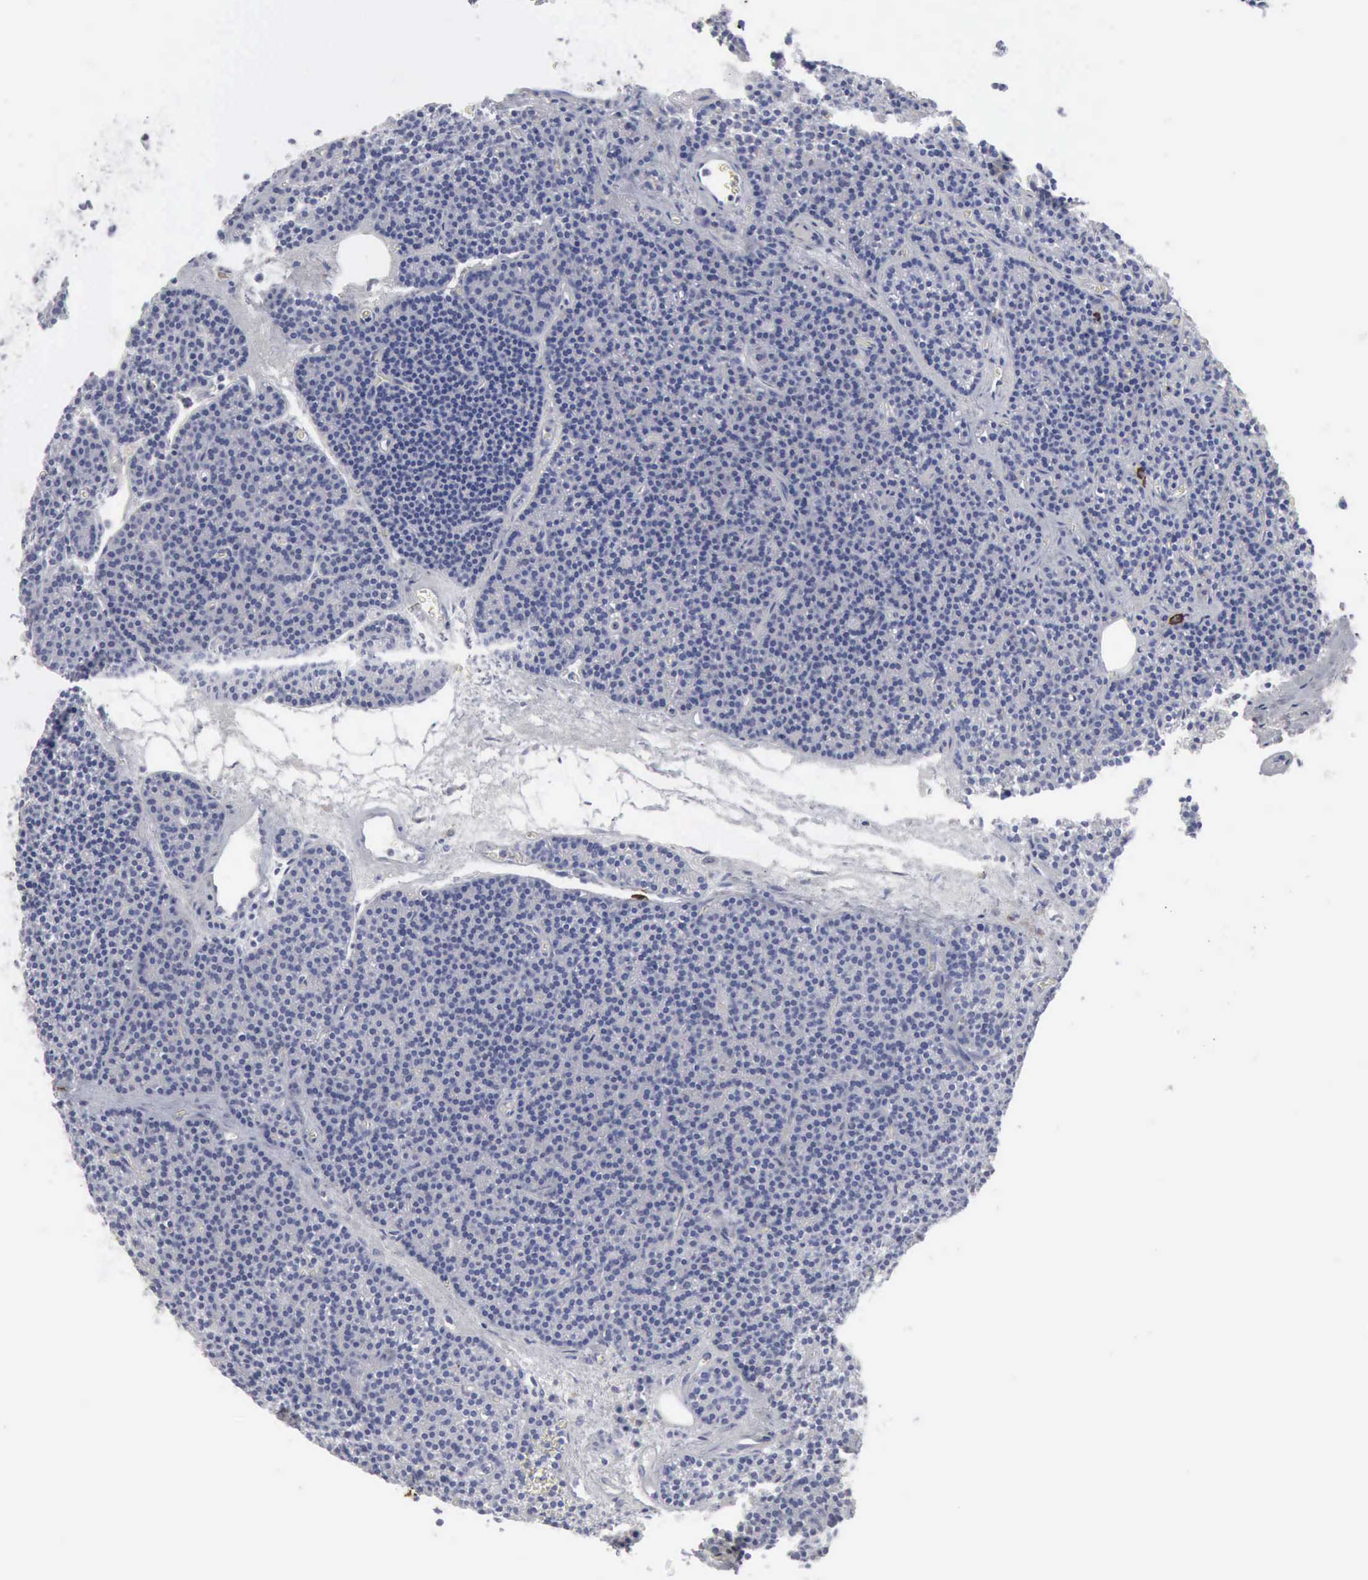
{"staining": {"intensity": "negative", "quantity": "none", "location": "none"}, "tissue": "parathyroid gland", "cell_type": "Glandular cells", "image_type": "normal", "snomed": [{"axis": "morphology", "description": "Normal tissue, NOS"}, {"axis": "topography", "description": "Parathyroid gland"}], "caption": "DAB (3,3'-diaminobenzidine) immunohistochemical staining of normal parathyroid gland shows no significant positivity in glandular cells. (DAB IHC visualized using brightfield microscopy, high magnification).", "gene": "CMA1", "patient": {"sex": "male", "age": 57}}